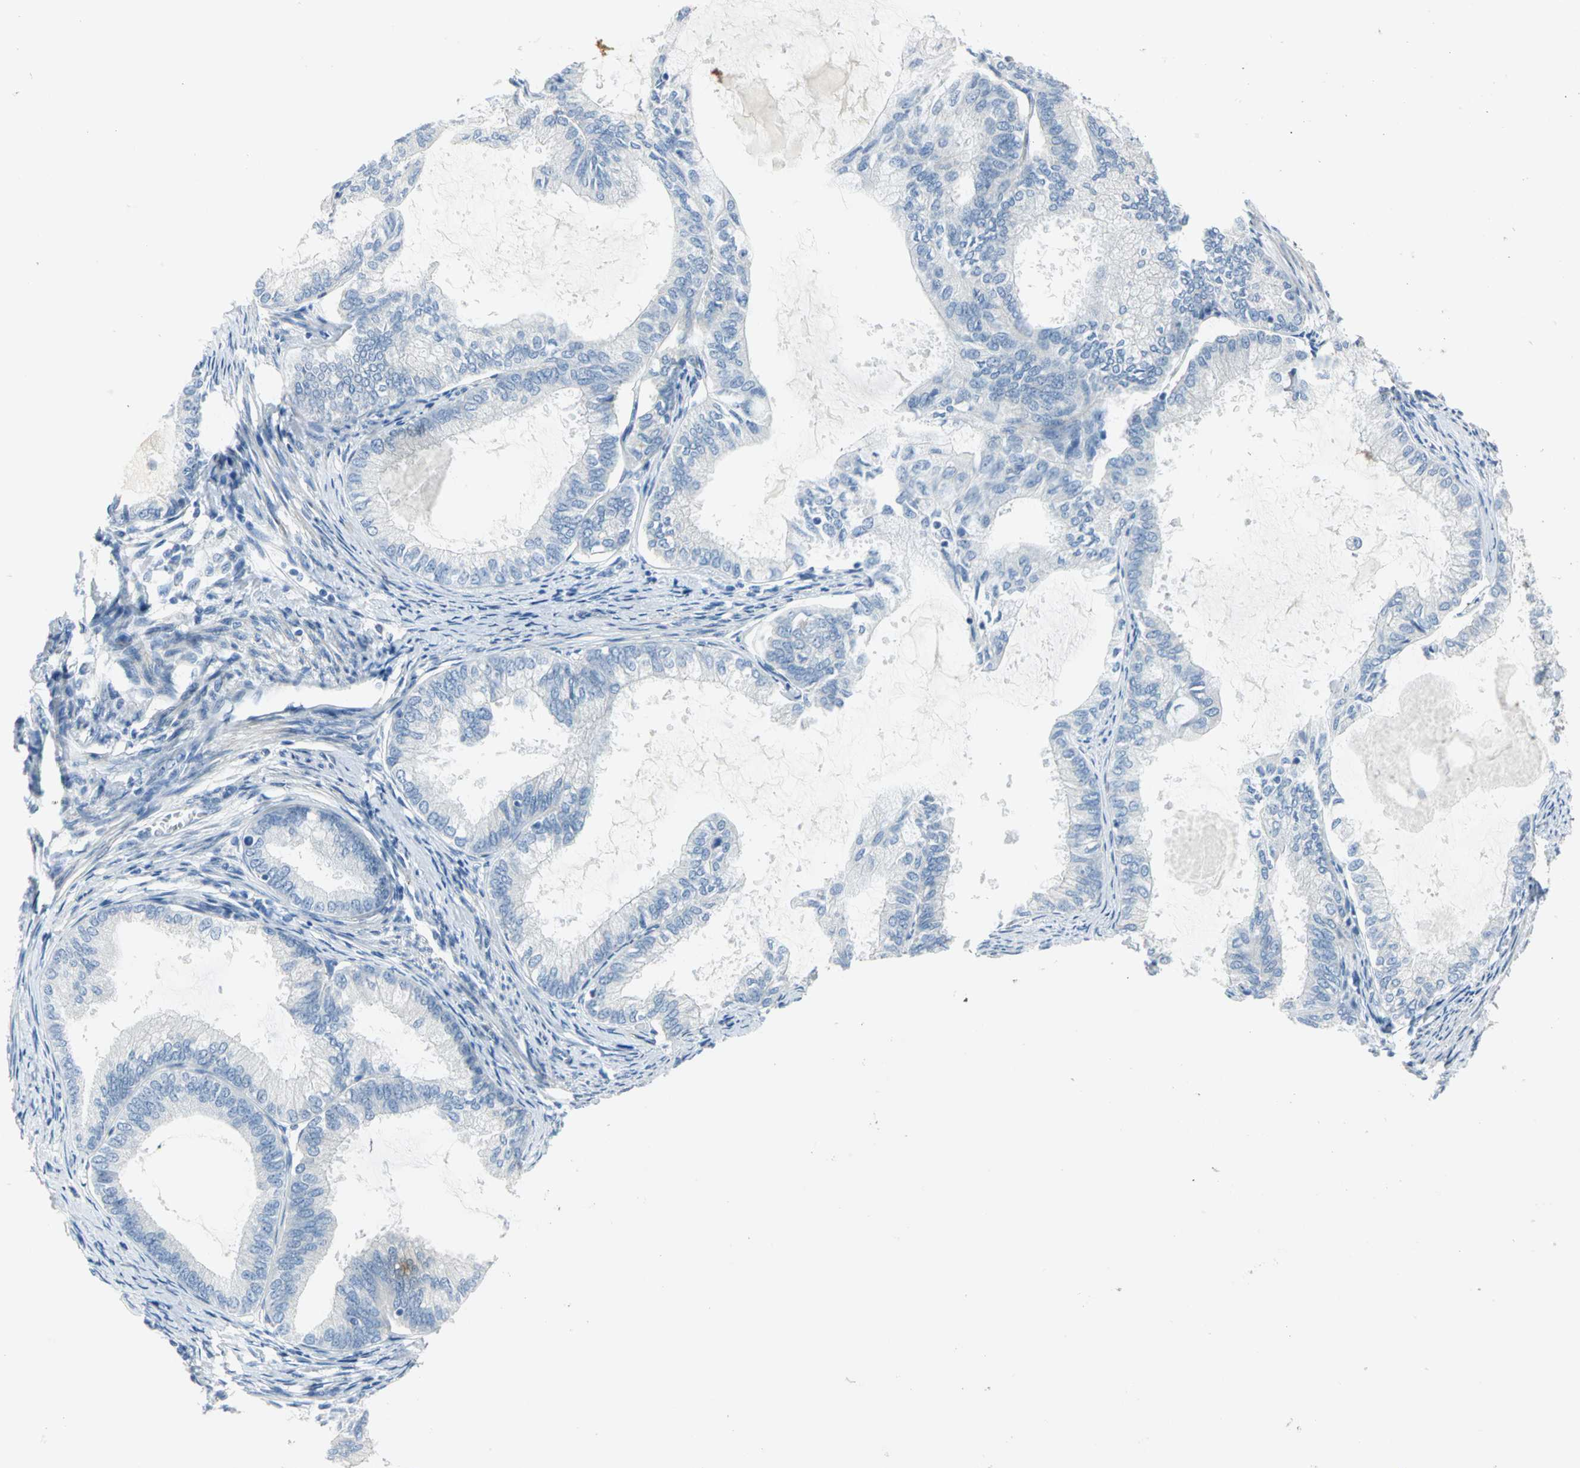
{"staining": {"intensity": "negative", "quantity": "none", "location": "none"}, "tissue": "endometrial cancer", "cell_type": "Tumor cells", "image_type": "cancer", "snomed": [{"axis": "morphology", "description": "Adenocarcinoma, NOS"}, {"axis": "topography", "description": "Endometrium"}], "caption": "A high-resolution micrograph shows immunohistochemistry (IHC) staining of adenocarcinoma (endometrial), which reveals no significant positivity in tumor cells.", "gene": "ALOX15", "patient": {"sex": "female", "age": 86}}